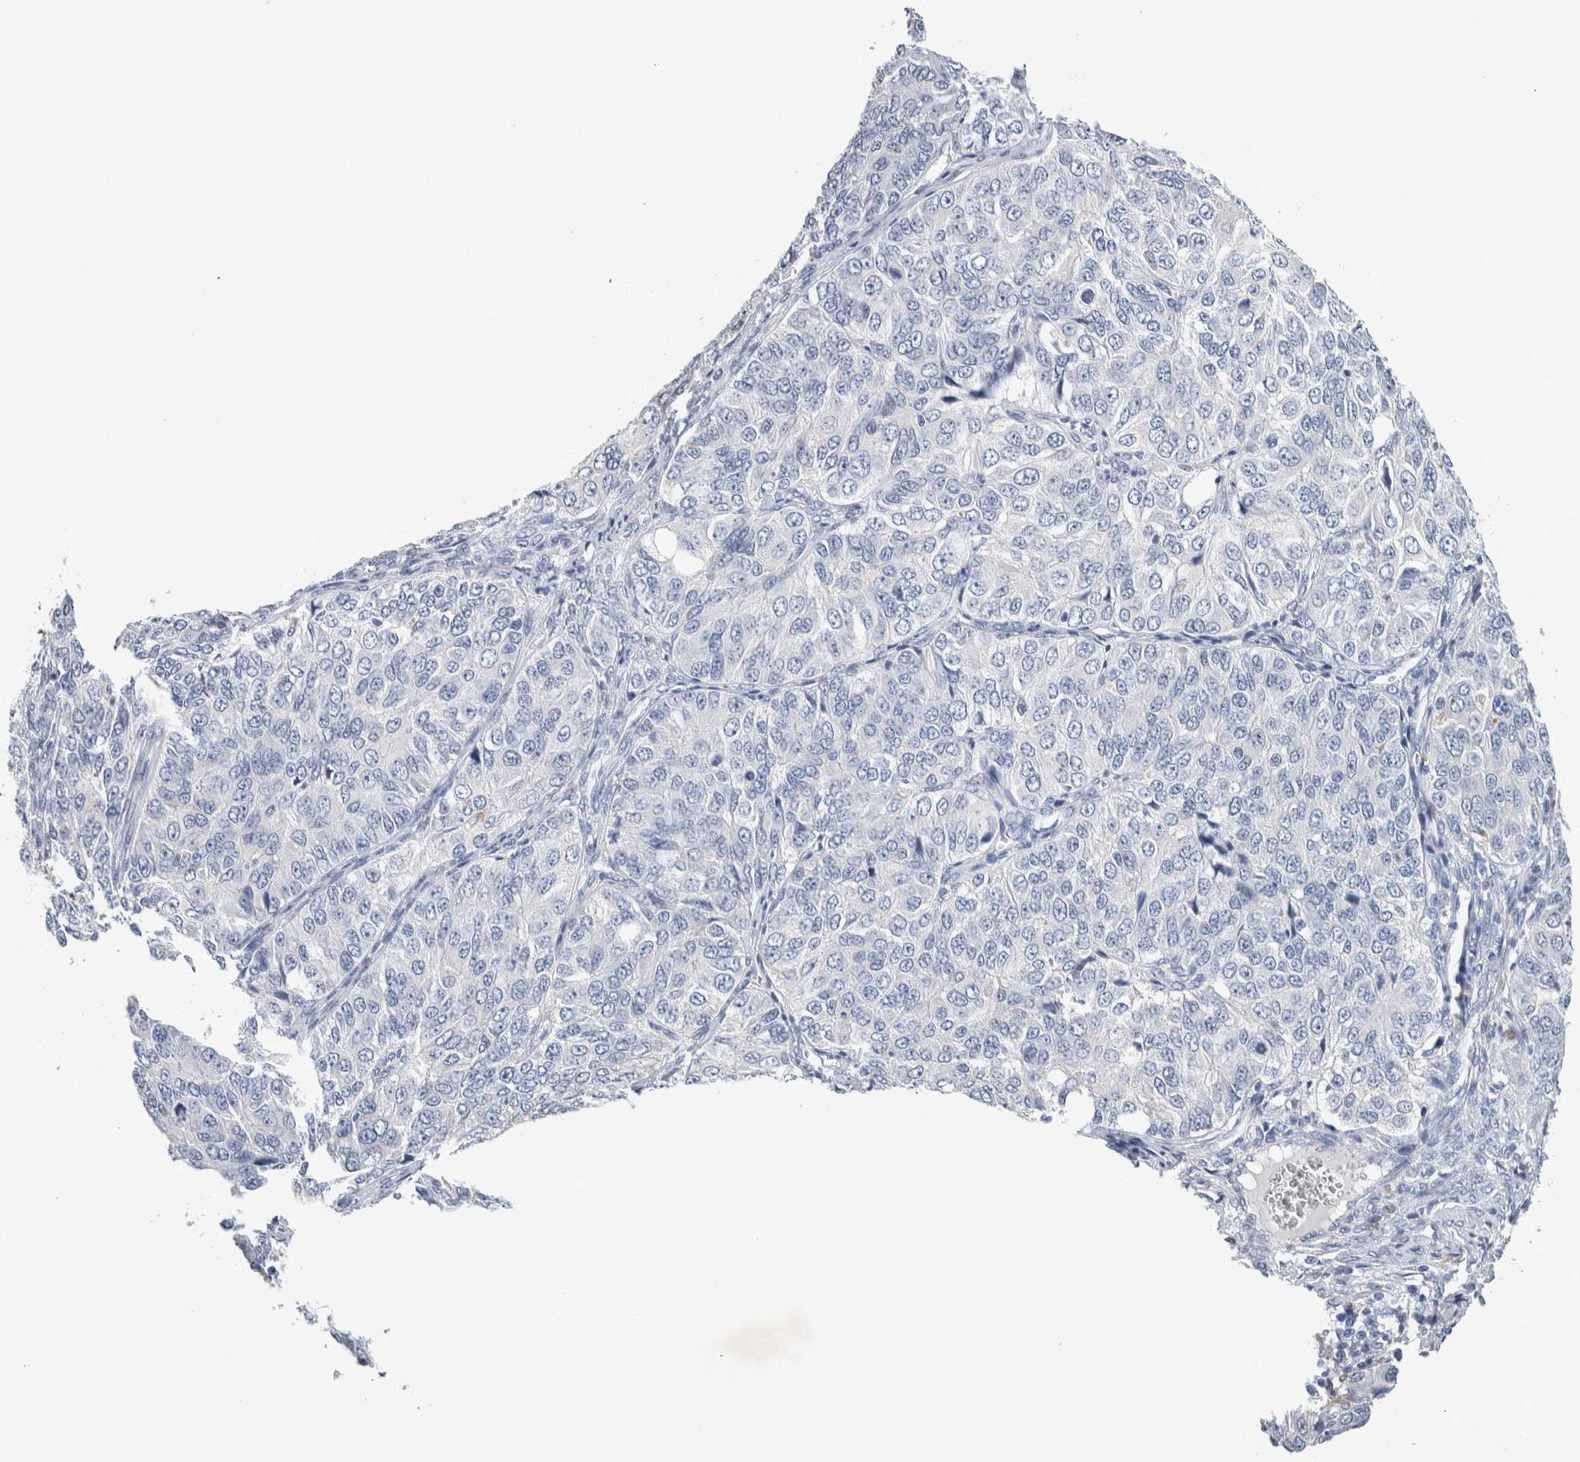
{"staining": {"intensity": "negative", "quantity": "none", "location": "none"}, "tissue": "ovarian cancer", "cell_type": "Tumor cells", "image_type": "cancer", "snomed": [{"axis": "morphology", "description": "Carcinoma, endometroid"}, {"axis": "topography", "description": "Ovary"}], "caption": "High power microscopy image of an IHC photomicrograph of endometroid carcinoma (ovarian), revealing no significant staining in tumor cells. (Stains: DAB immunohistochemistry with hematoxylin counter stain, Microscopy: brightfield microscopy at high magnification).", "gene": "NCF2", "patient": {"sex": "female", "age": 51}}